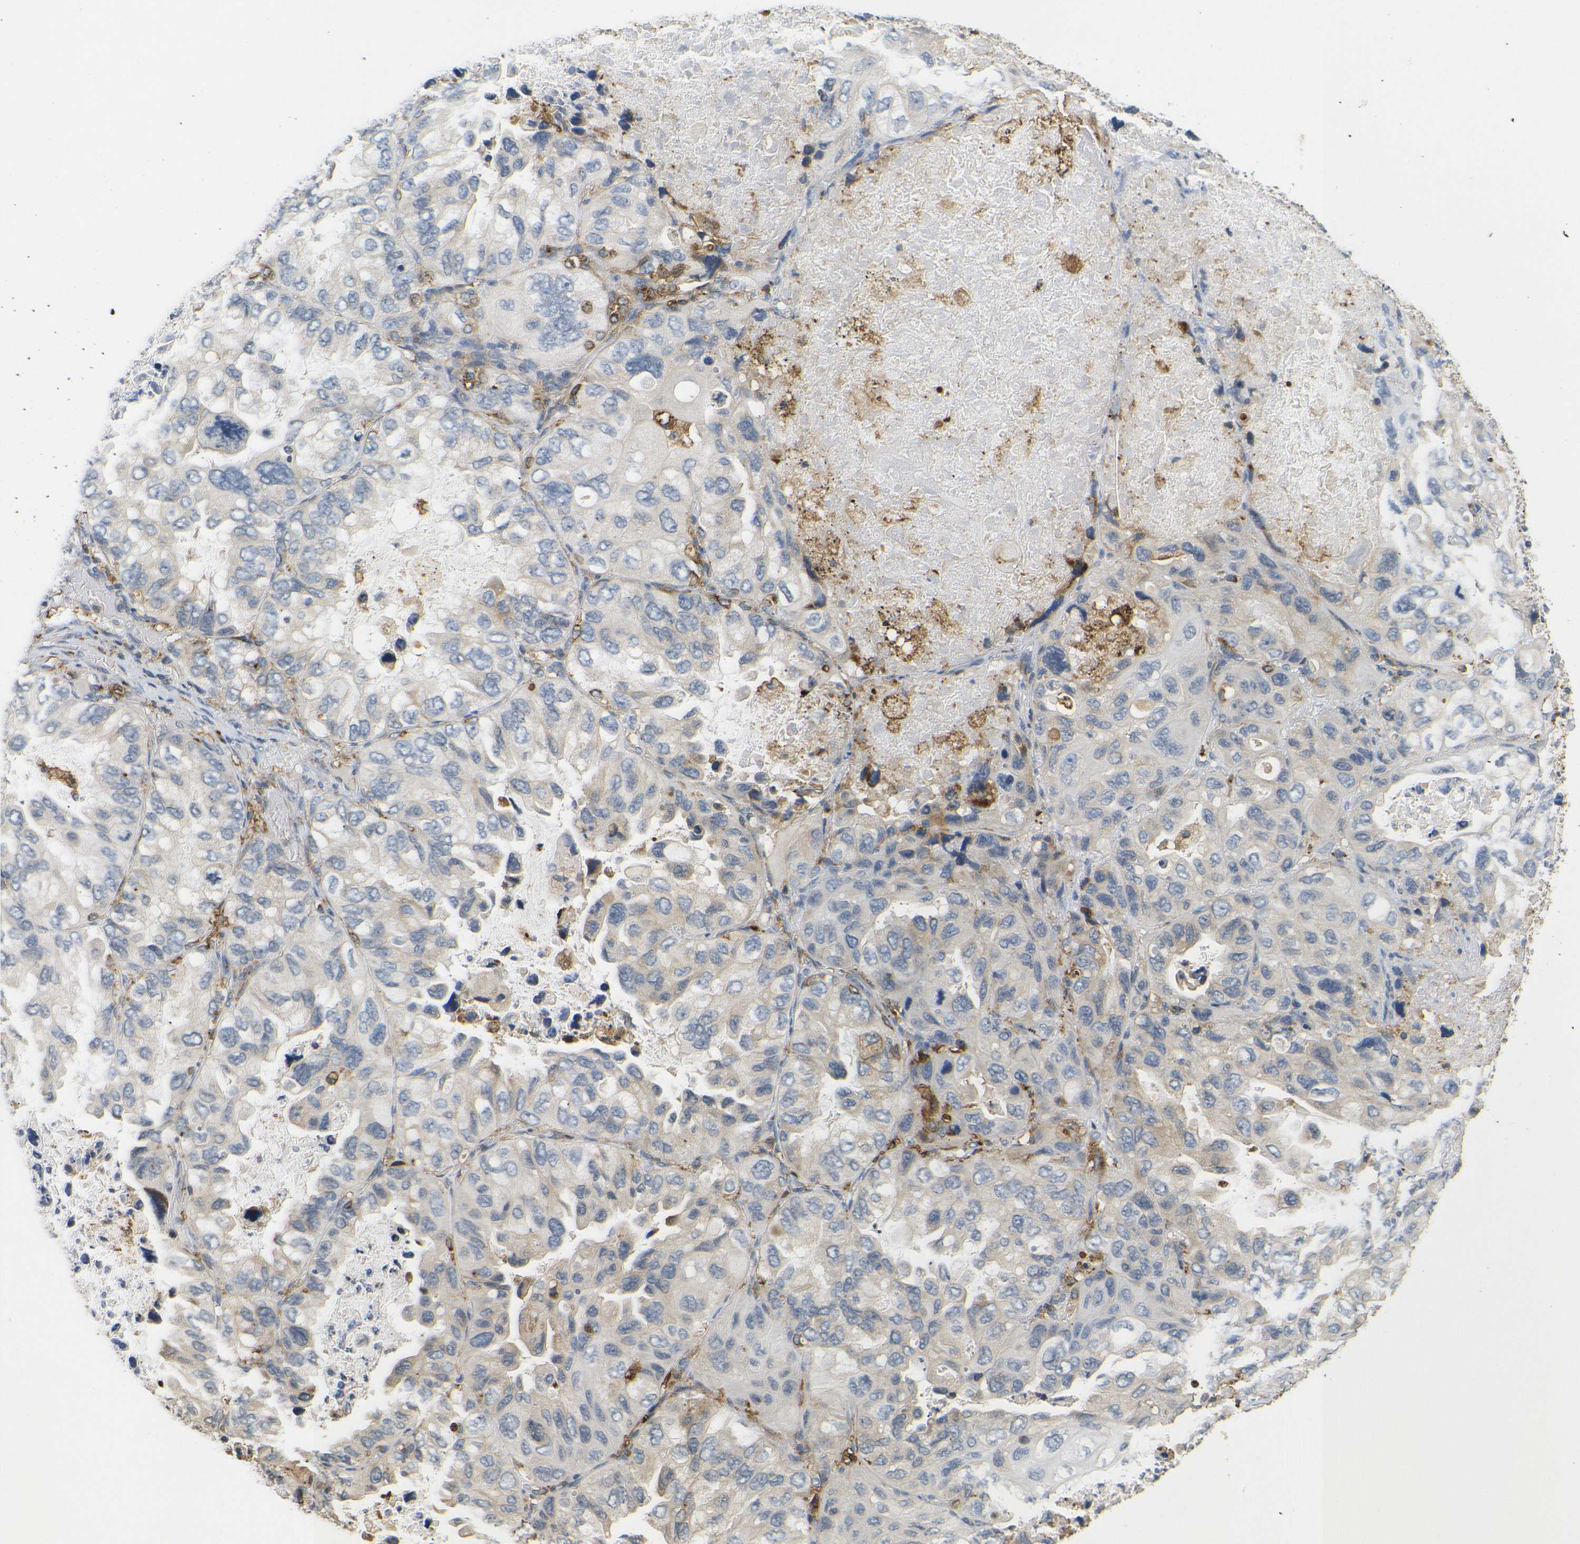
{"staining": {"intensity": "weak", "quantity": "25%-75%", "location": "cytoplasmic/membranous"}, "tissue": "lung cancer", "cell_type": "Tumor cells", "image_type": "cancer", "snomed": [{"axis": "morphology", "description": "Squamous cell carcinoma, NOS"}, {"axis": "topography", "description": "Lung"}], "caption": "Lung cancer (squamous cell carcinoma) stained for a protein (brown) exhibits weak cytoplasmic/membranous positive staining in approximately 25%-75% of tumor cells.", "gene": "HLA-DQB1", "patient": {"sex": "female", "age": 73}}